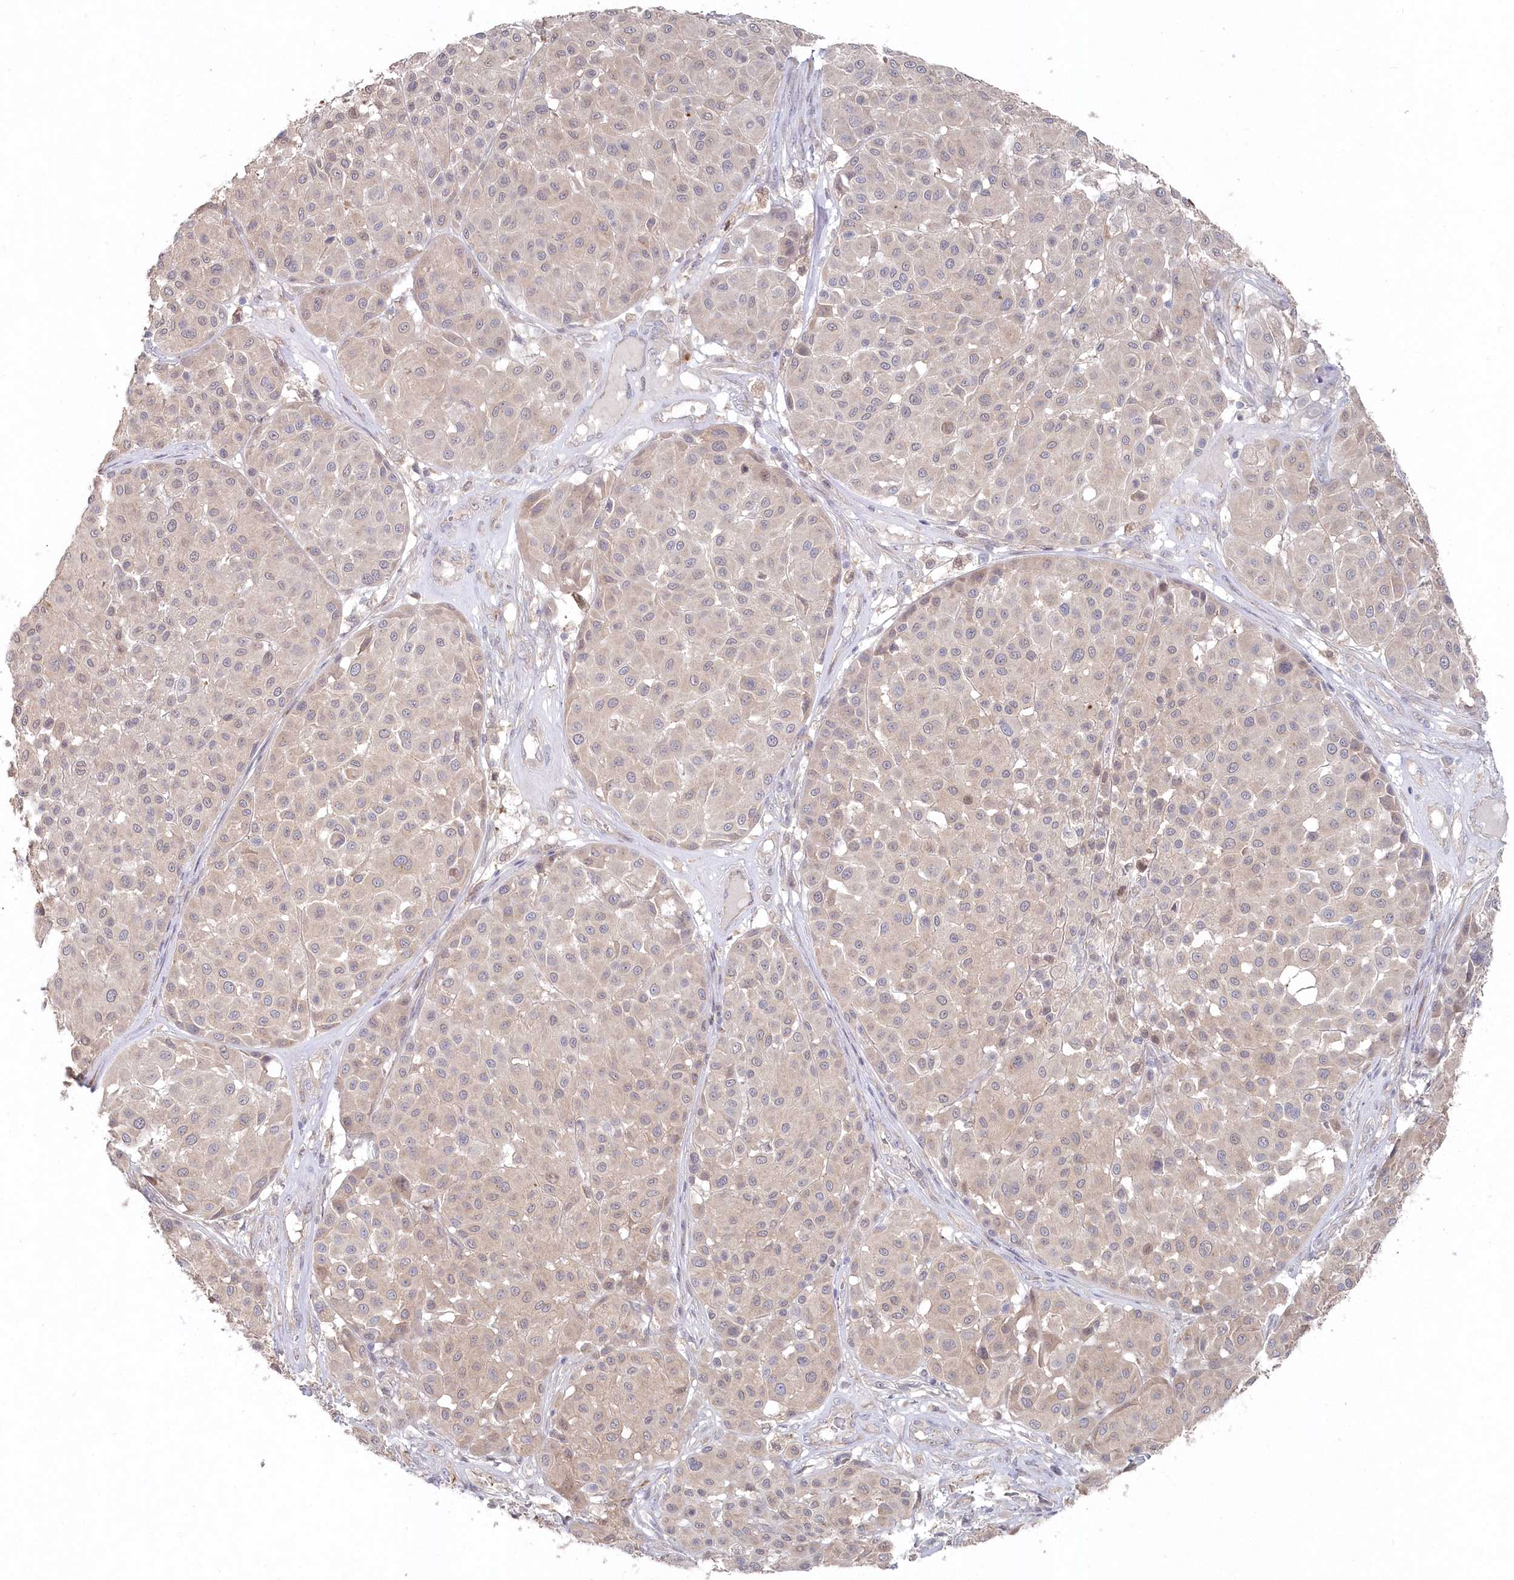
{"staining": {"intensity": "negative", "quantity": "none", "location": "none"}, "tissue": "melanoma", "cell_type": "Tumor cells", "image_type": "cancer", "snomed": [{"axis": "morphology", "description": "Malignant melanoma, Metastatic site"}, {"axis": "topography", "description": "Soft tissue"}], "caption": "High magnification brightfield microscopy of melanoma stained with DAB (3,3'-diaminobenzidine) (brown) and counterstained with hematoxylin (blue): tumor cells show no significant expression.", "gene": "TGFBRAP1", "patient": {"sex": "male", "age": 41}}